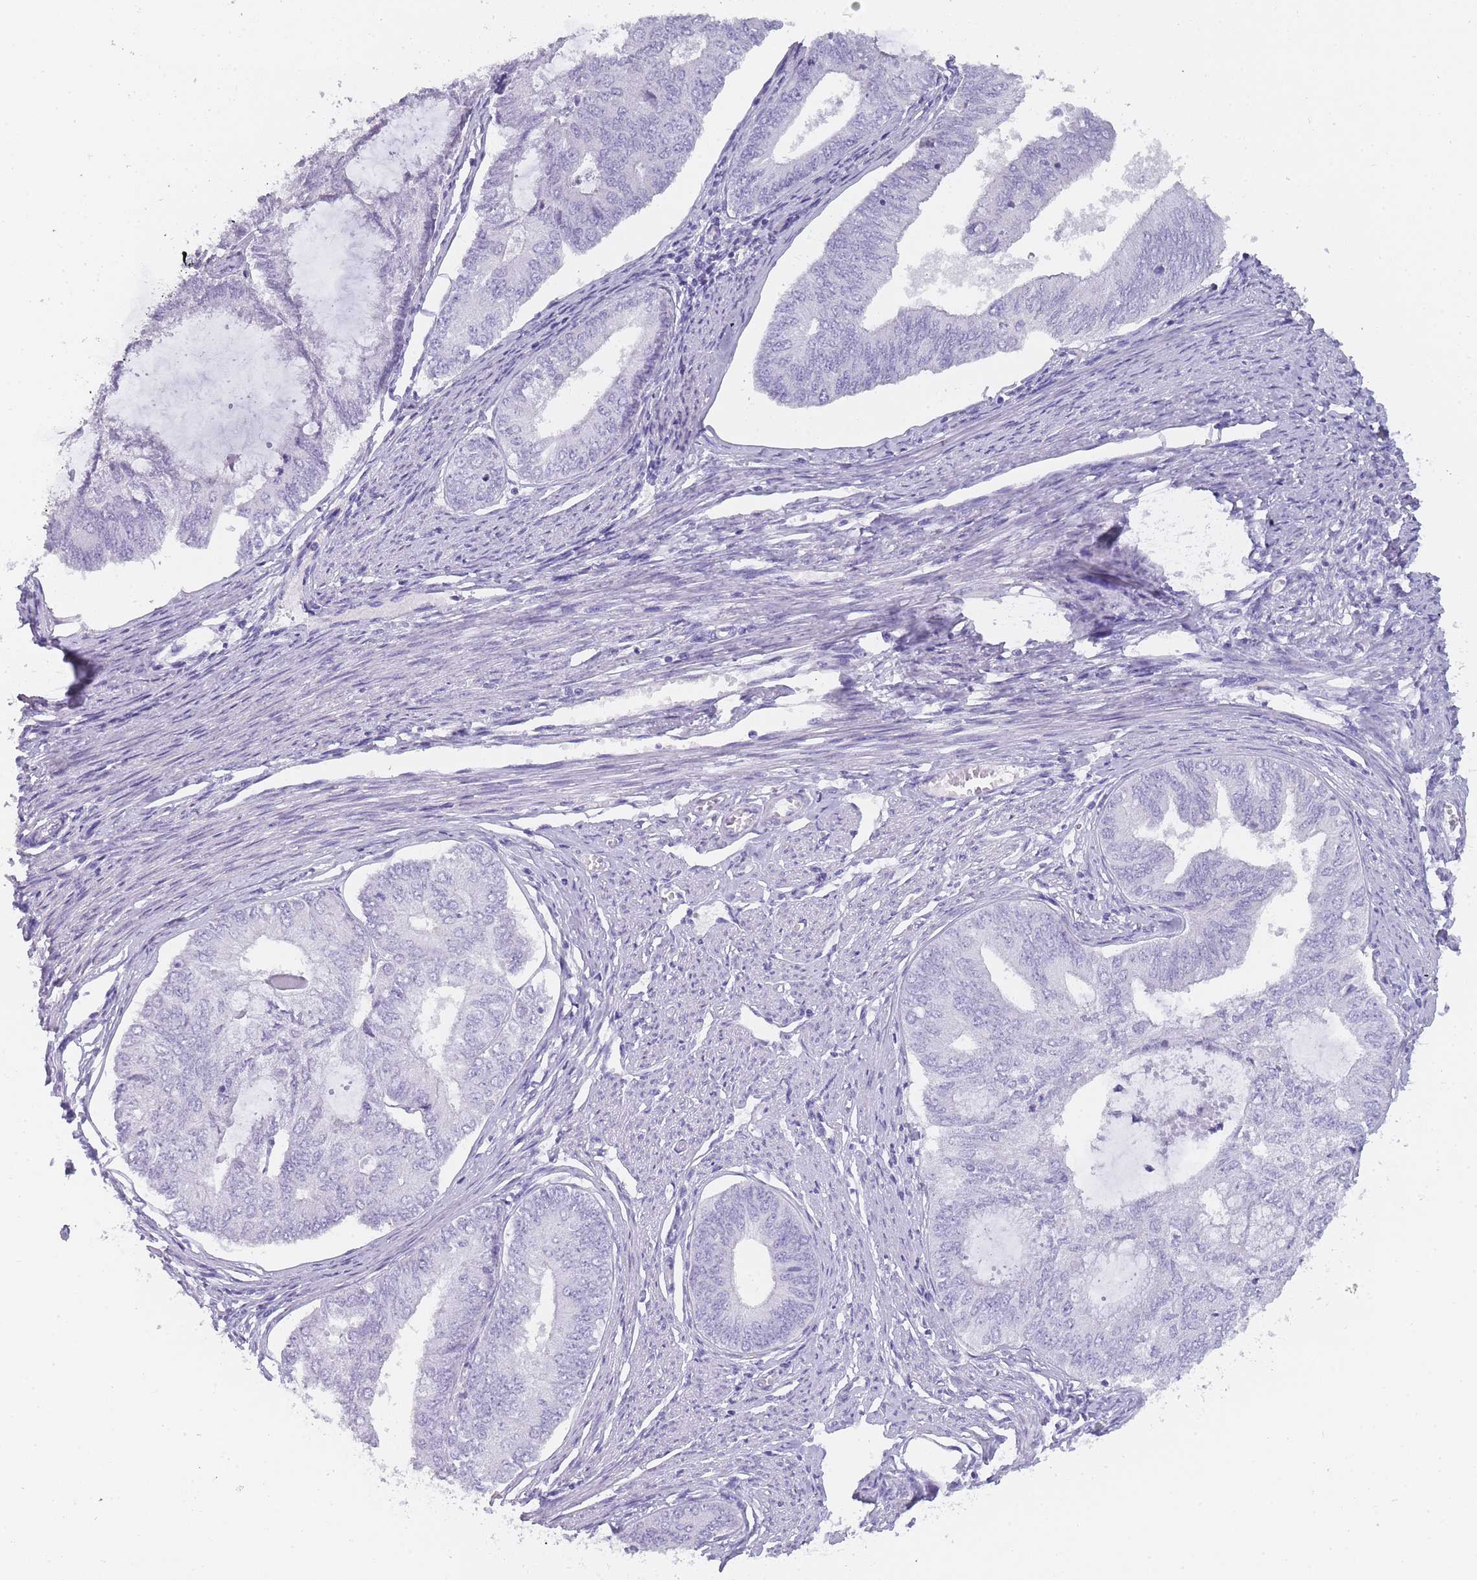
{"staining": {"intensity": "negative", "quantity": "none", "location": "none"}, "tissue": "endometrial cancer", "cell_type": "Tumor cells", "image_type": "cancer", "snomed": [{"axis": "morphology", "description": "Adenocarcinoma, NOS"}, {"axis": "topography", "description": "Endometrium"}], "caption": "Histopathology image shows no significant protein positivity in tumor cells of endometrial adenocarcinoma.", "gene": "TCP11", "patient": {"sex": "female", "age": 68}}